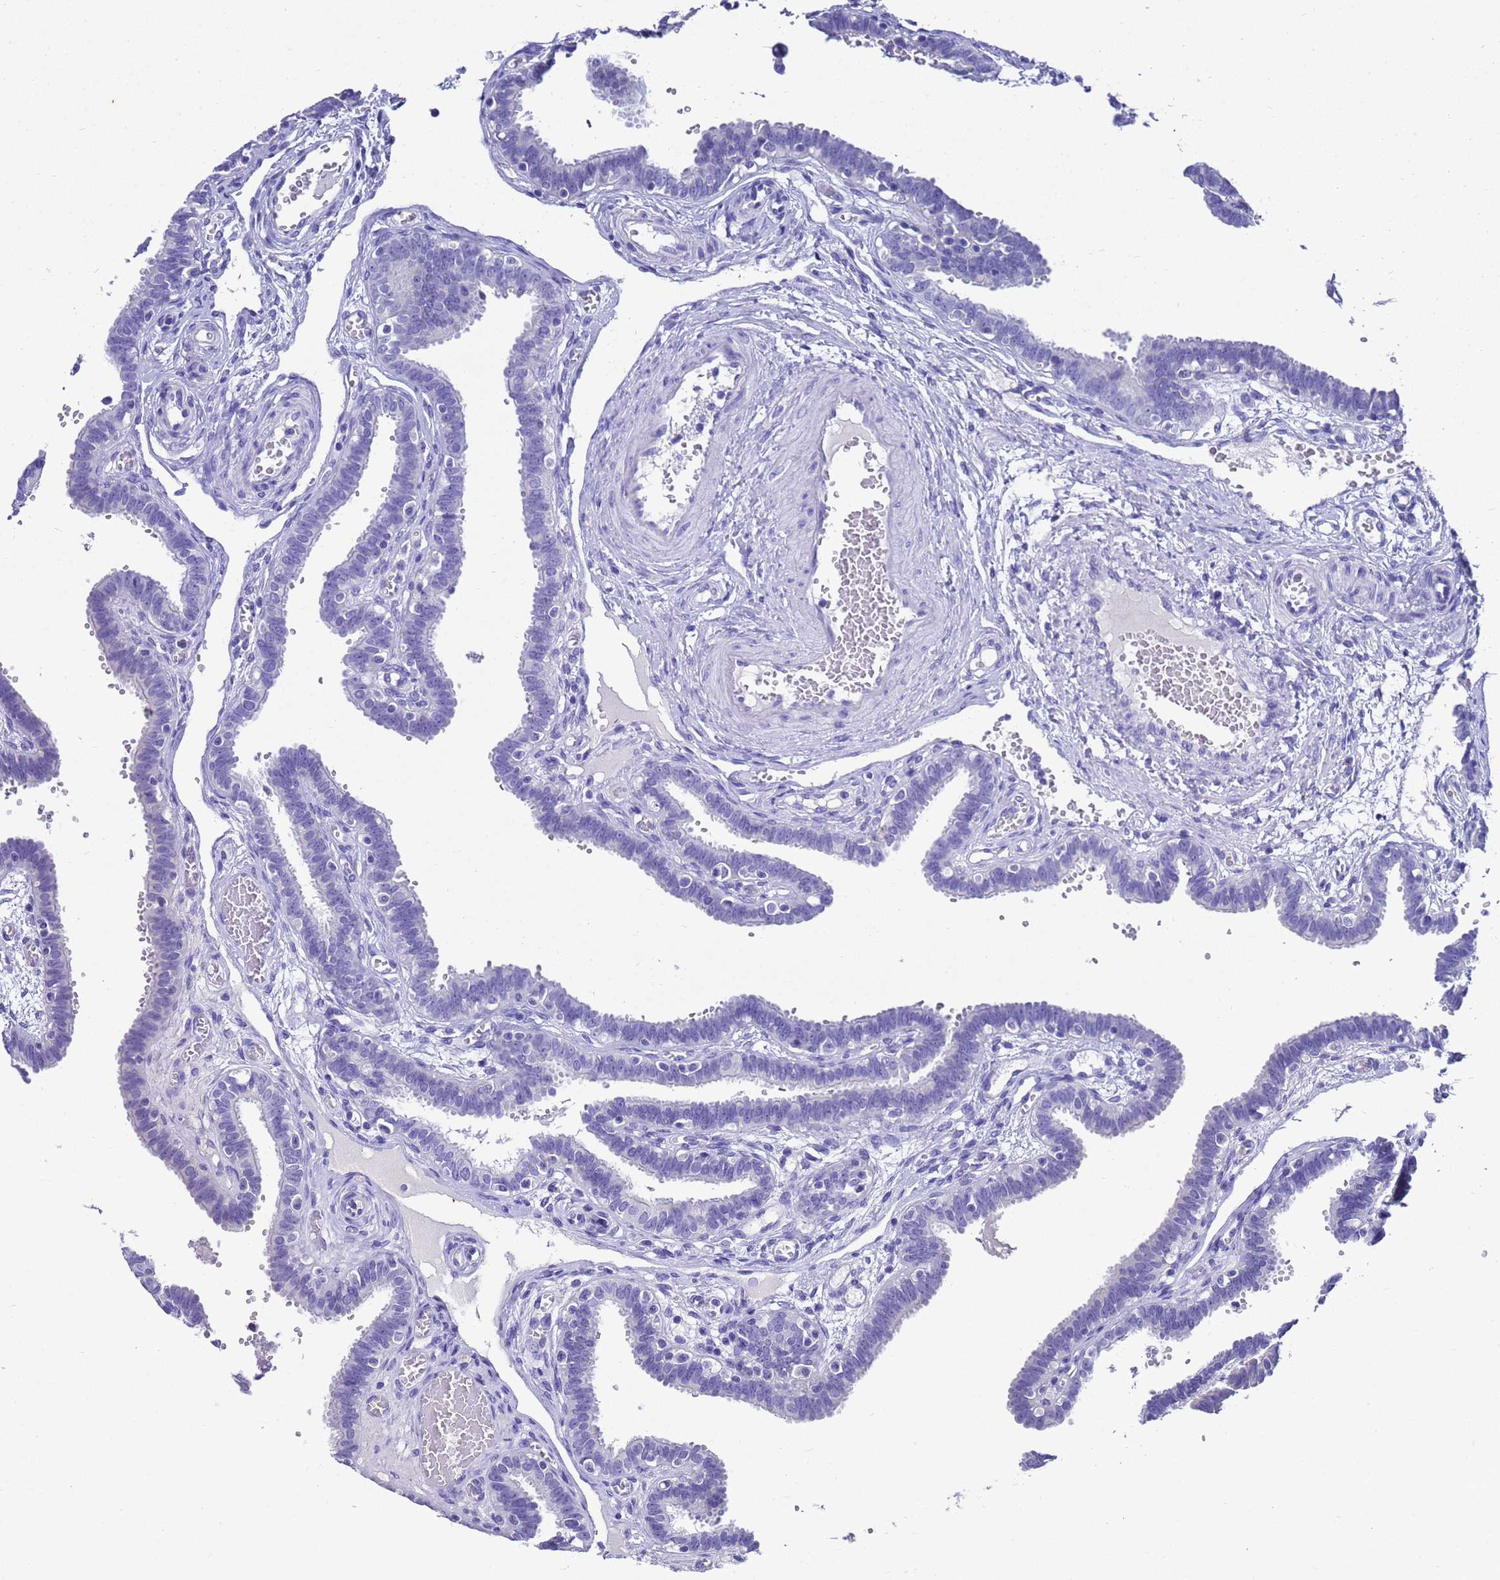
{"staining": {"intensity": "negative", "quantity": "none", "location": "none"}, "tissue": "fallopian tube", "cell_type": "Glandular cells", "image_type": "normal", "snomed": [{"axis": "morphology", "description": "Normal tissue, NOS"}, {"axis": "topography", "description": "Fallopian tube"}, {"axis": "topography", "description": "Placenta"}], "caption": "The immunohistochemistry (IHC) micrograph has no significant positivity in glandular cells of fallopian tube.", "gene": "MS4A13", "patient": {"sex": "female", "age": 32}}